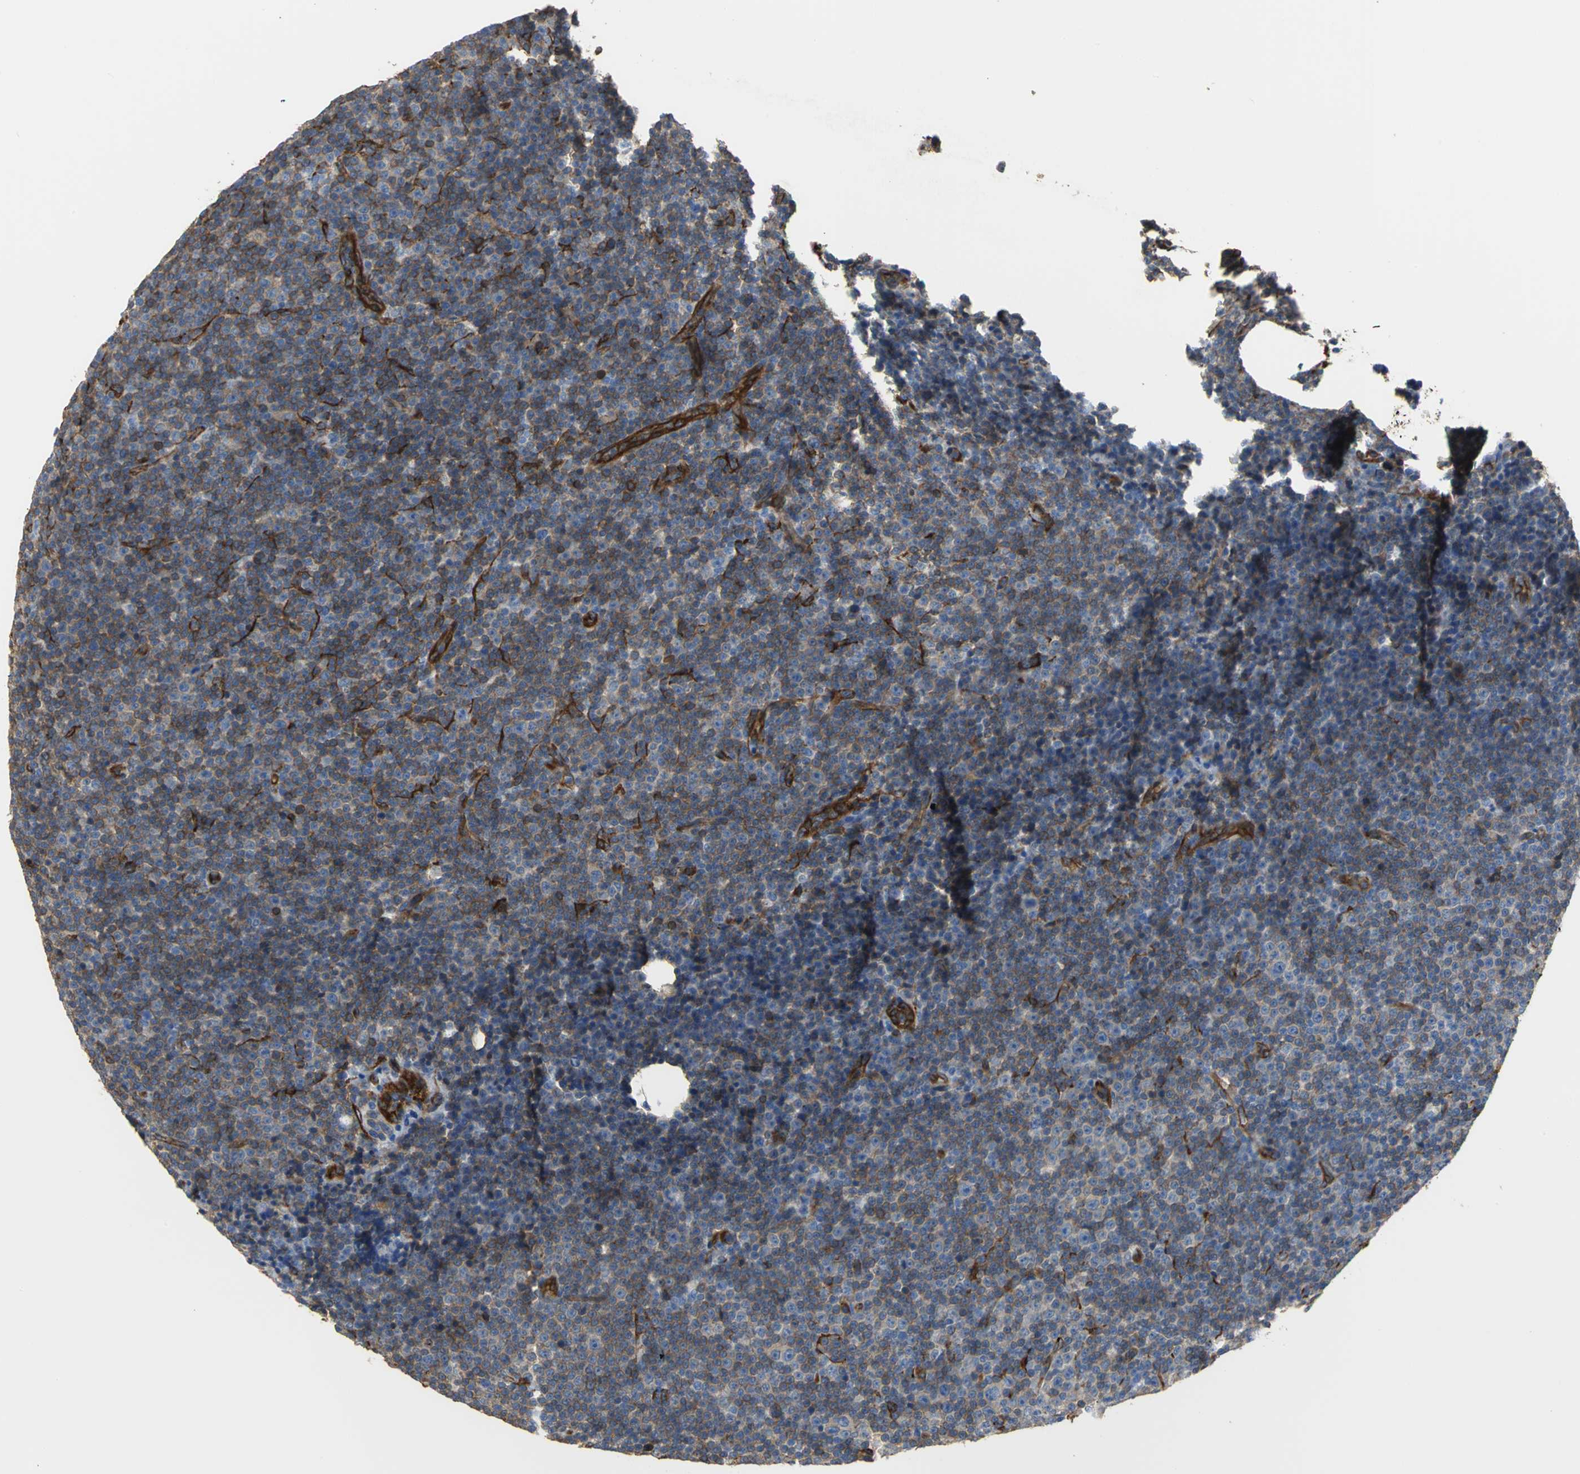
{"staining": {"intensity": "weak", "quantity": "25%-75%", "location": "cytoplasmic/membranous"}, "tissue": "lymphoma", "cell_type": "Tumor cells", "image_type": "cancer", "snomed": [{"axis": "morphology", "description": "Malignant lymphoma, non-Hodgkin's type, Low grade"}, {"axis": "topography", "description": "Lymph node"}], "caption": "Lymphoma stained for a protein (brown) exhibits weak cytoplasmic/membranous positive positivity in approximately 25%-75% of tumor cells.", "gene": "FLNB", "patient": {"sex": "female", "age": 67}}